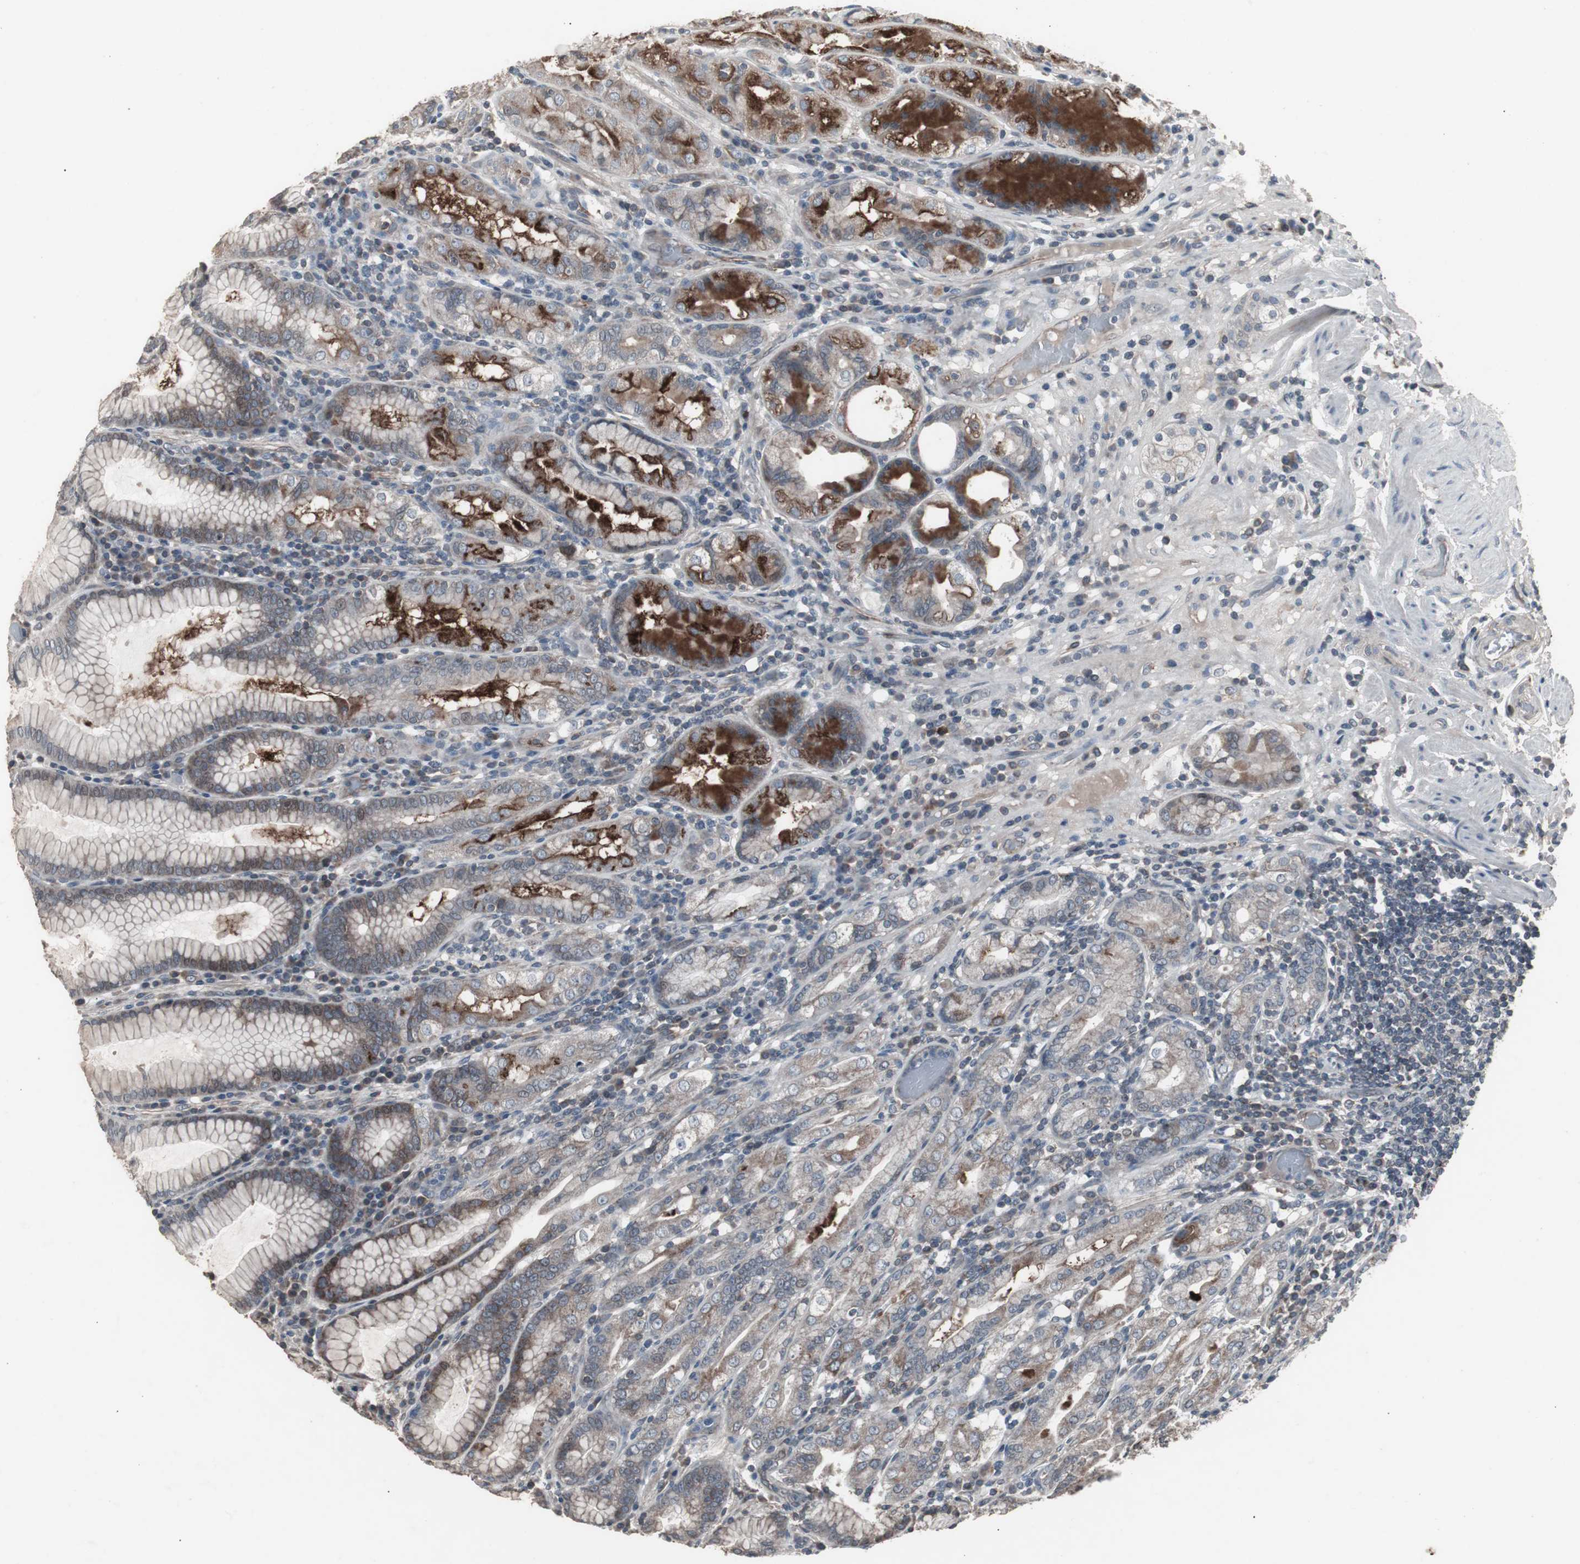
{"staining": {"intensity": "strong", "quantity": "<25%", "location": "cytoplasmic/membranous"}, "tissue": "stomach", "cell_type": "Glandular cells", "image_type": "normal", "snomed": [{"axis": "morphology", "description": "Normal tissue, NOS"}, {"axis": "topography", "description": "Stomach, lower"}], "caption": "Glandular cells demonstrate strong cytoplasmic/membranous positivity in approximately <25% of cells in unremarkable stomach. The protein is shown in brown color, while the nuclei are stained blue.", "gene": "SSTR2", "patient": {"sex": "female", "age": 76}}